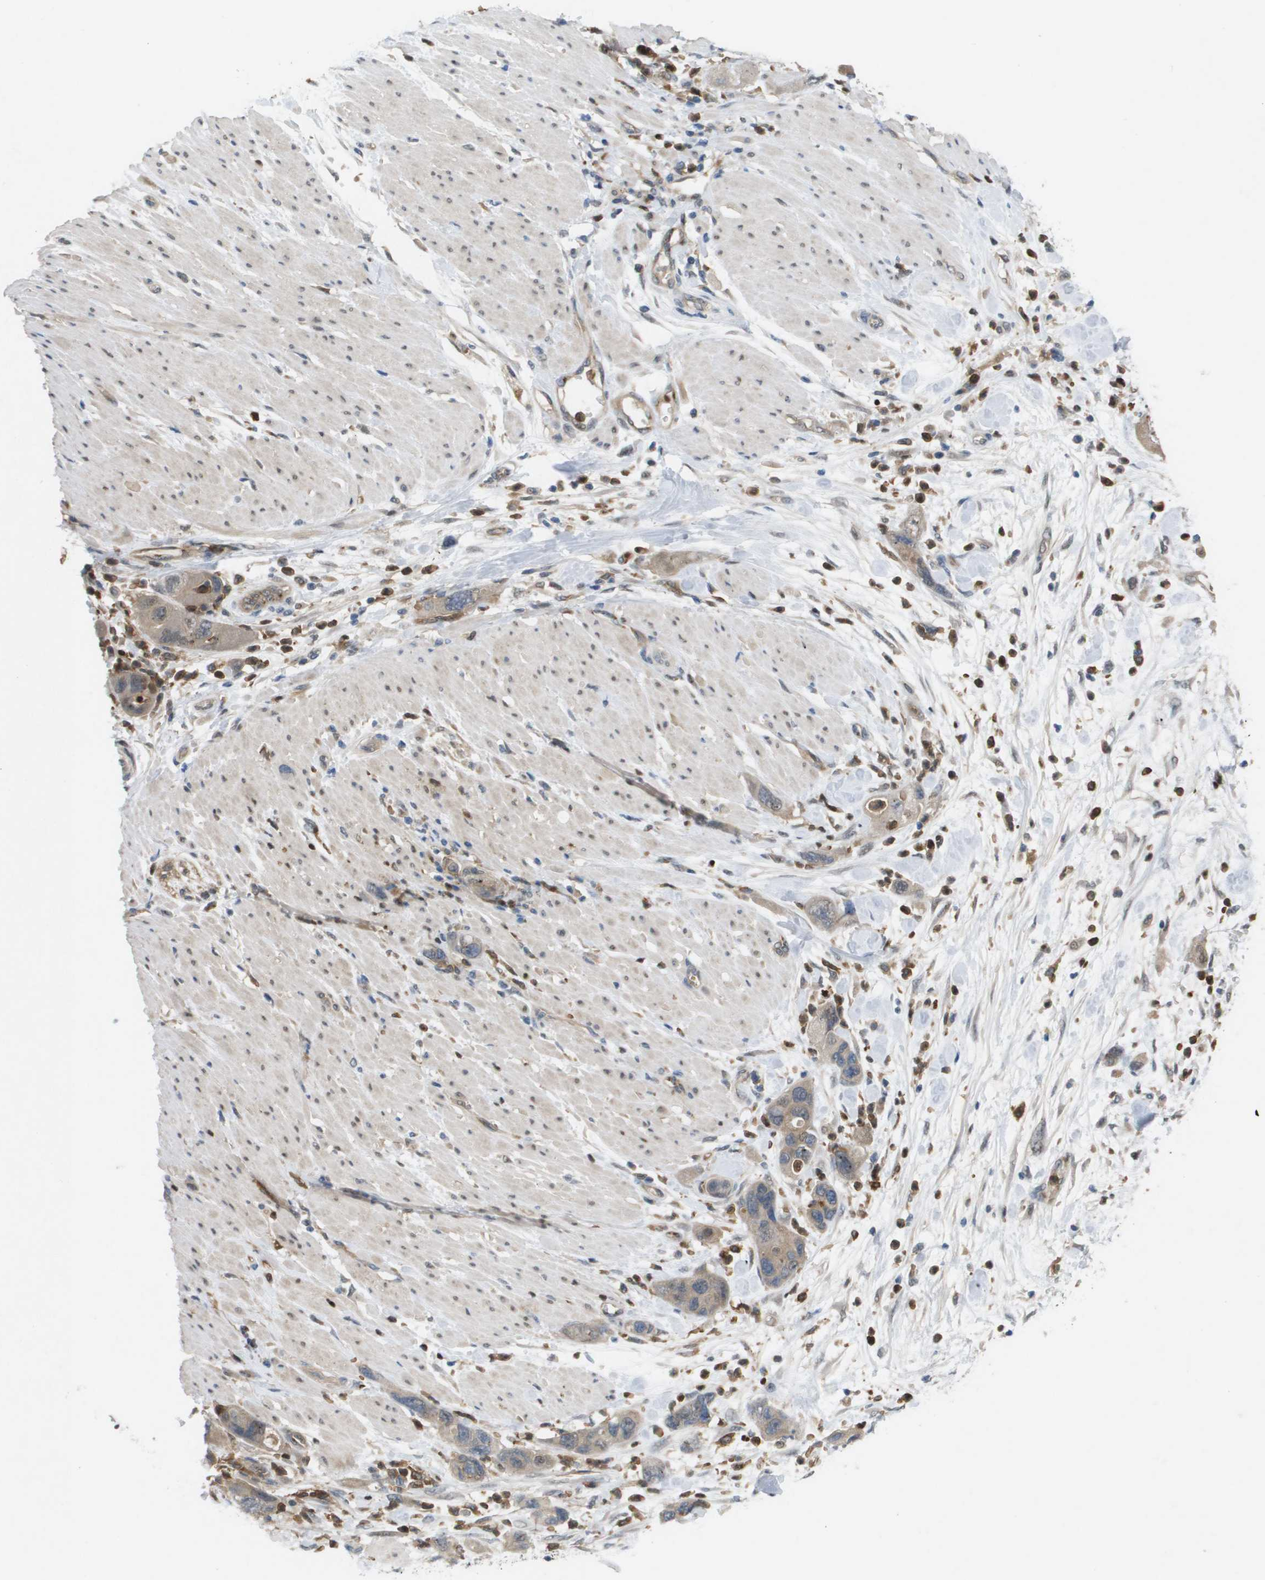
{"staining": {"intensity": "weak", "quantity": ">75%", "location": "cytoplasmic/membranous"}, "tissue": "pancreatic cancer", "cell_type": "Tumor cells", "image_type": "cancer", "snomed": [{"axis": "morphology", "description": "Normal tissue, NOS"}, {"axis": "morphology", "description": "Adenocarcinoma, NOS"}, {"axis": "topography", "description": "Pancreas"}], "caption": "Tumor cells reveal low levels of weak cytoplasmic/membranous positivity in about >75% of cells in human pancreatic cancer (adenocarcinoma).", "gene": "PALD1", "patient": {"sex": "female", "age": 71}}